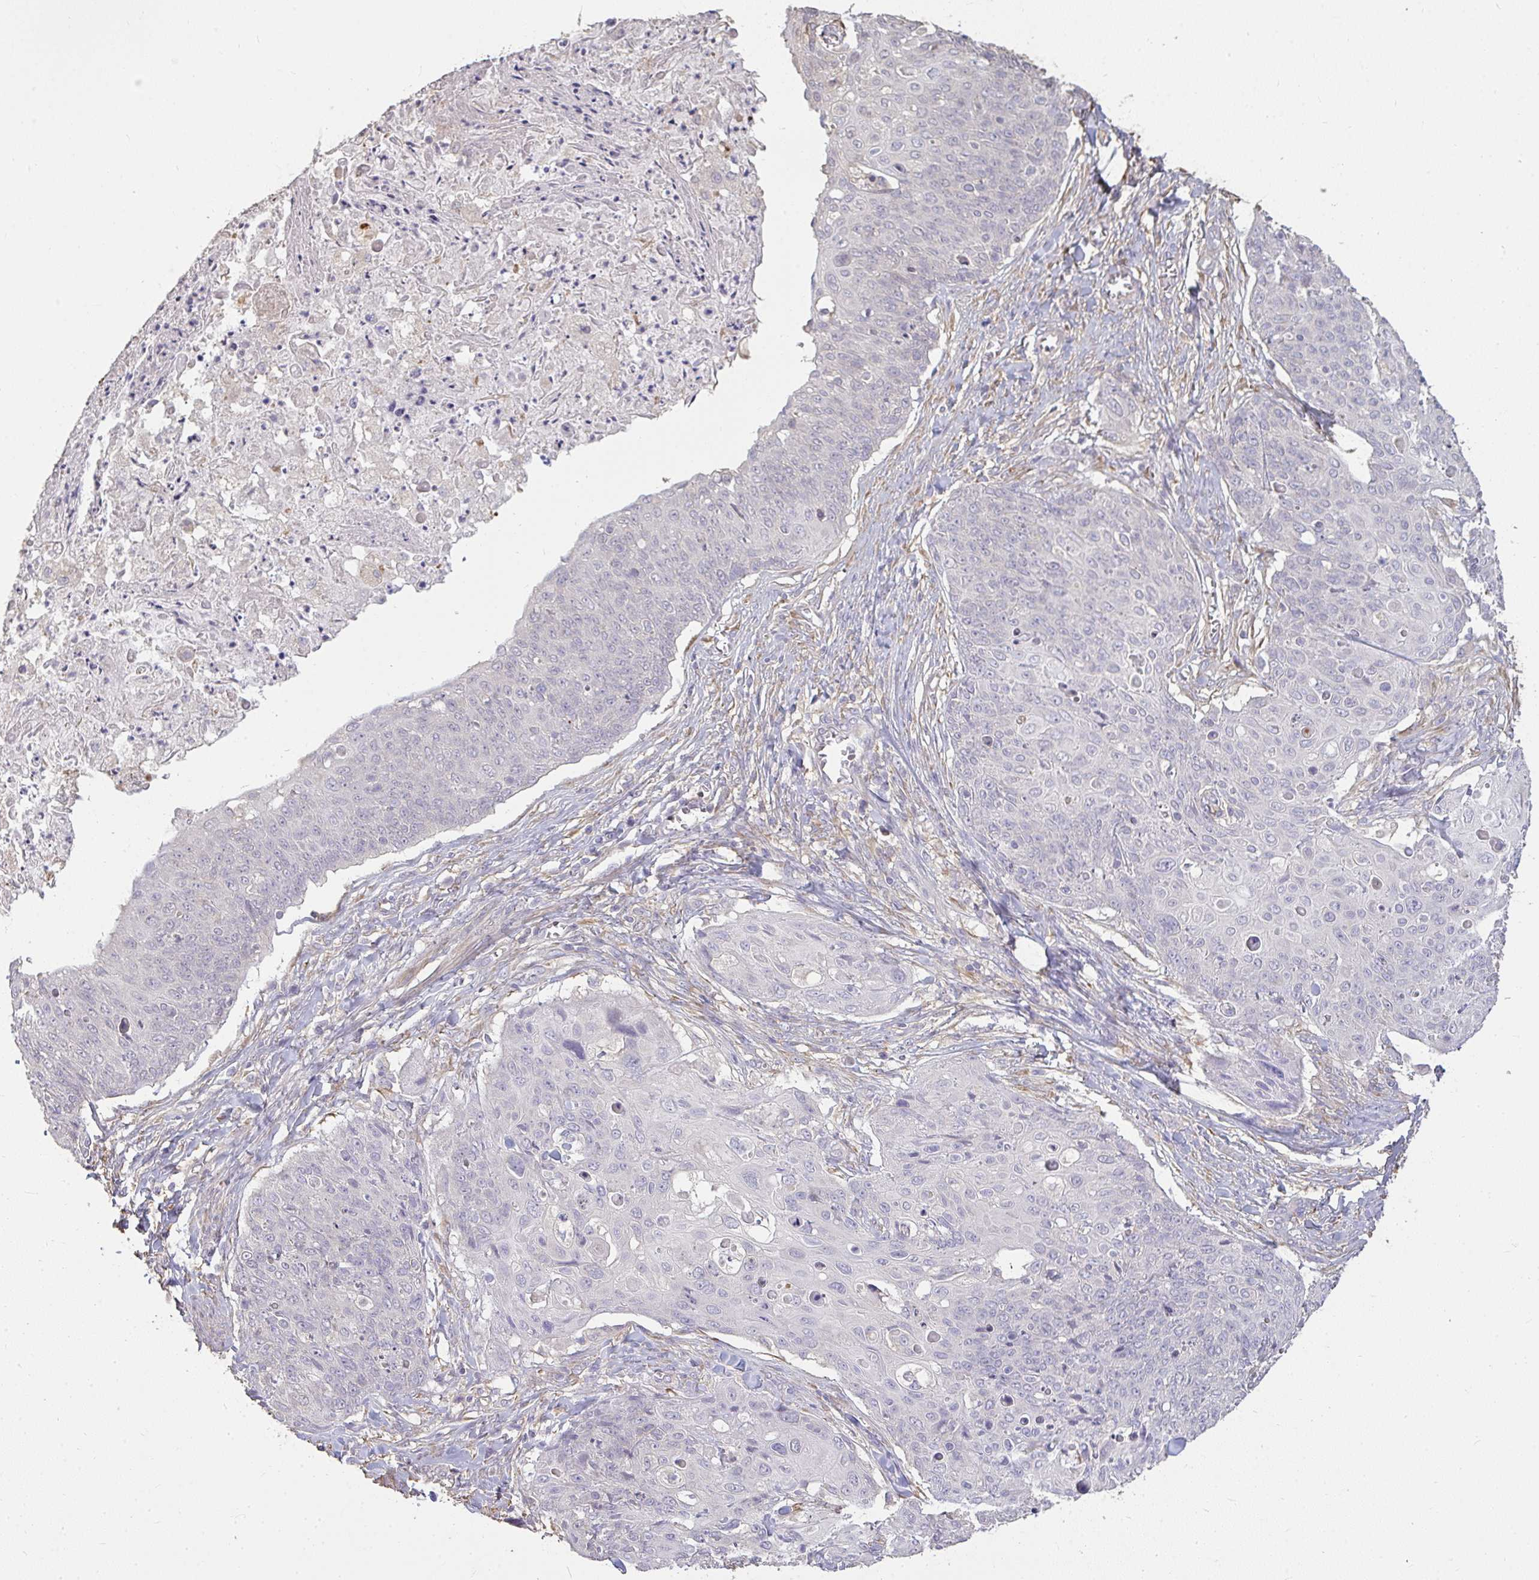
{"staining": {"intensity": "negative", "quantity": "none", "location": "none"}, "tissue": "skin cancer", "cell_type": "Tumor cells", "image_type": "cancer", "snomed": [{"axis": "morphology", "description": "Squamous cell carcinoma, NOS"}, {"axis": "topography", "description": "Skin"}, {"axis": "topography", "description": "Vulva"}], "caption": "A histopathology image of squamous cell carcinoma (skin) stained for a protein reveals no brown staining in tumor cells.", "gene": "BRINP3", "patient": {"sex": "female", "age": 85}}